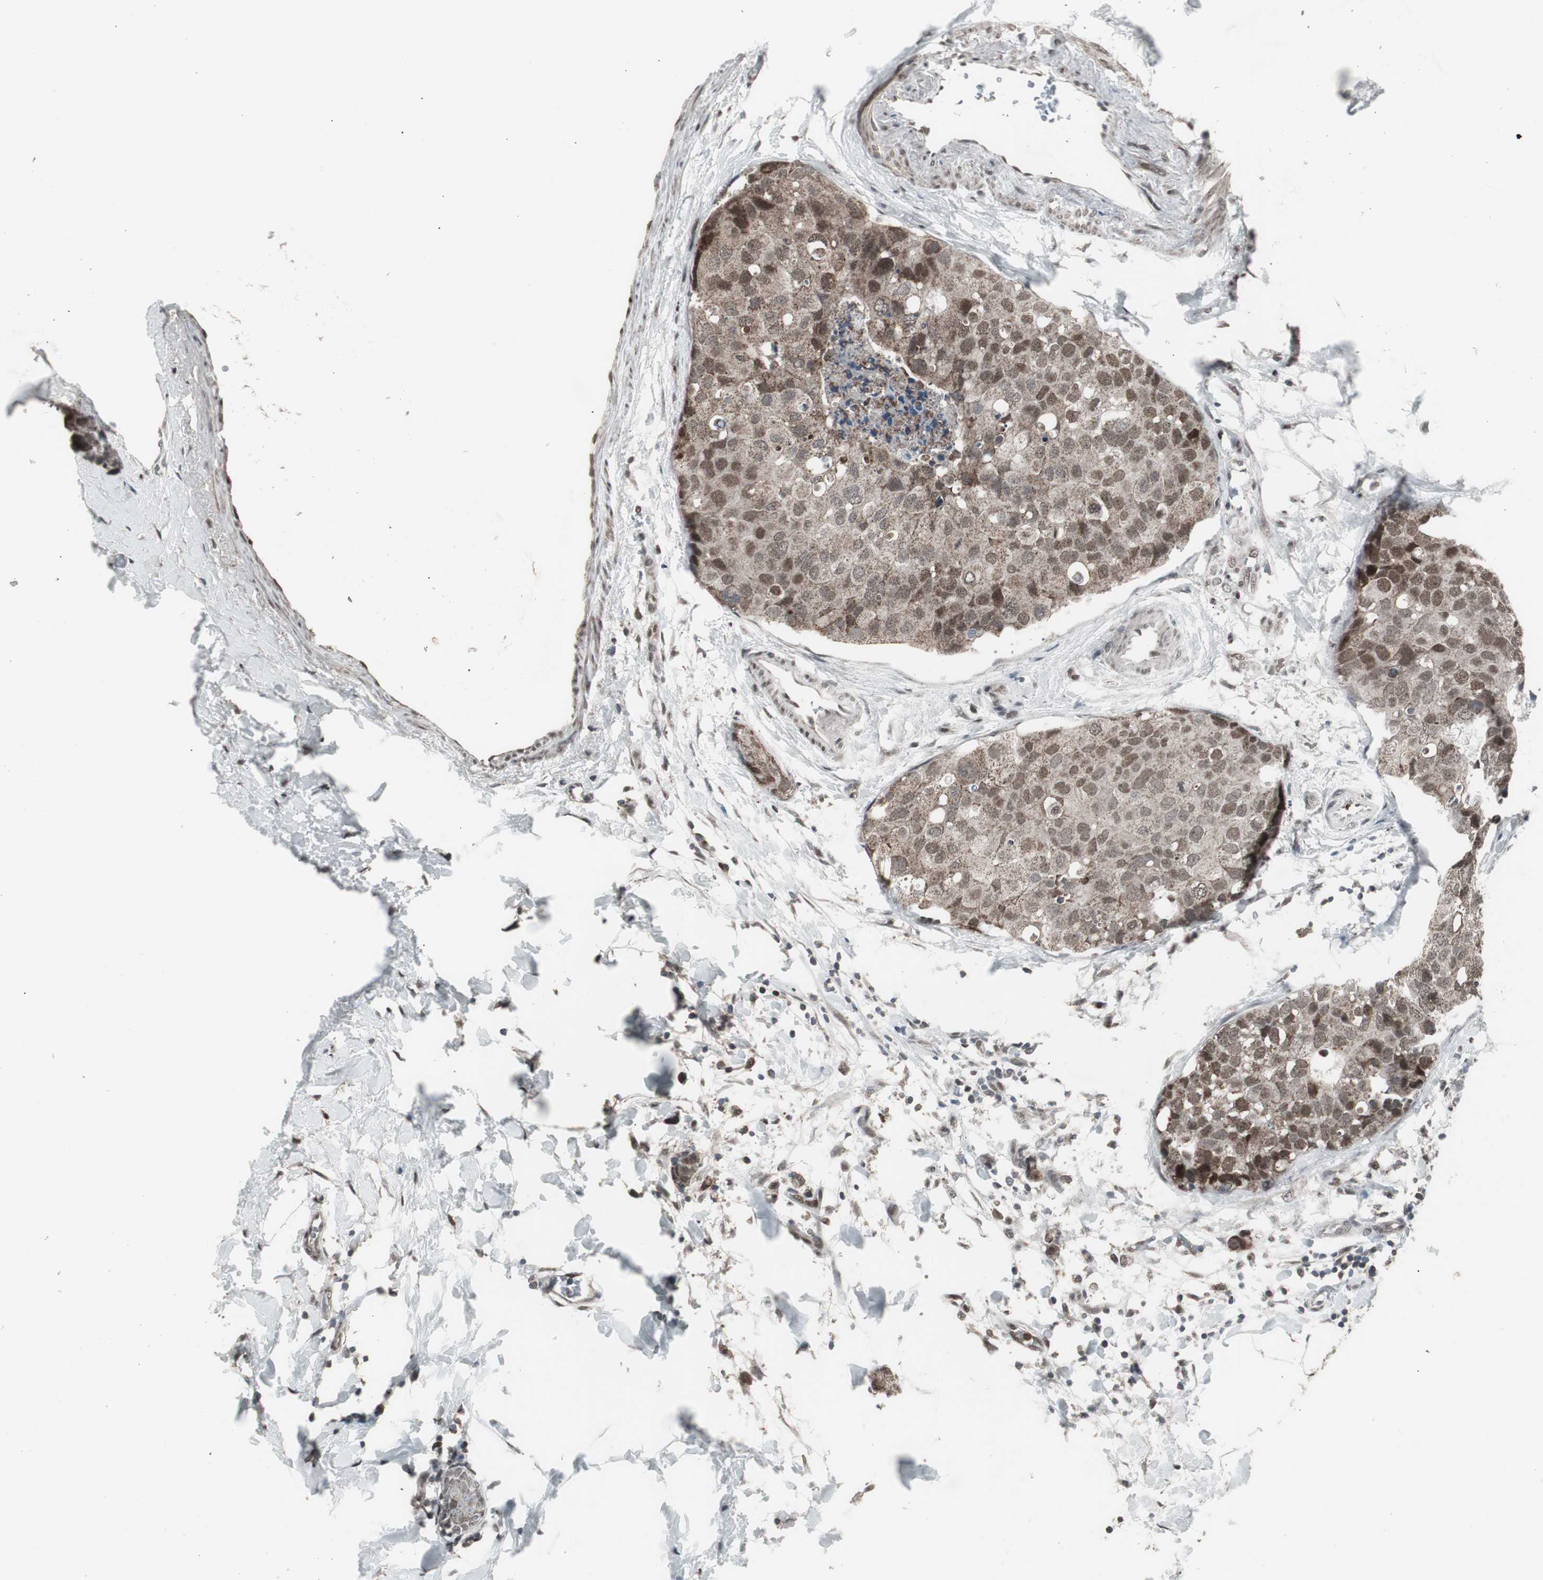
{"staining": {"intensity": "moderate", "quantity": ">75%", "location": "nuclear"}, "tissue": "breast cancer", "cell_type": "Tumor cells", "image_type": "cancer", "snomed": [{"axis": "morphology", "description": "Normal tissue, NOS"}, {"axis": "morphology", "description": "Duct carcinoma"}, {"axis": "topography", "description": "Breast"}], "caption": "Breast cancer stained with a brown dye exhibits moderate nuclear positive staining in approximately >75% of tumor cells.", "gene": "RXRA", "patient": {"sex": "female", "age": 50}}